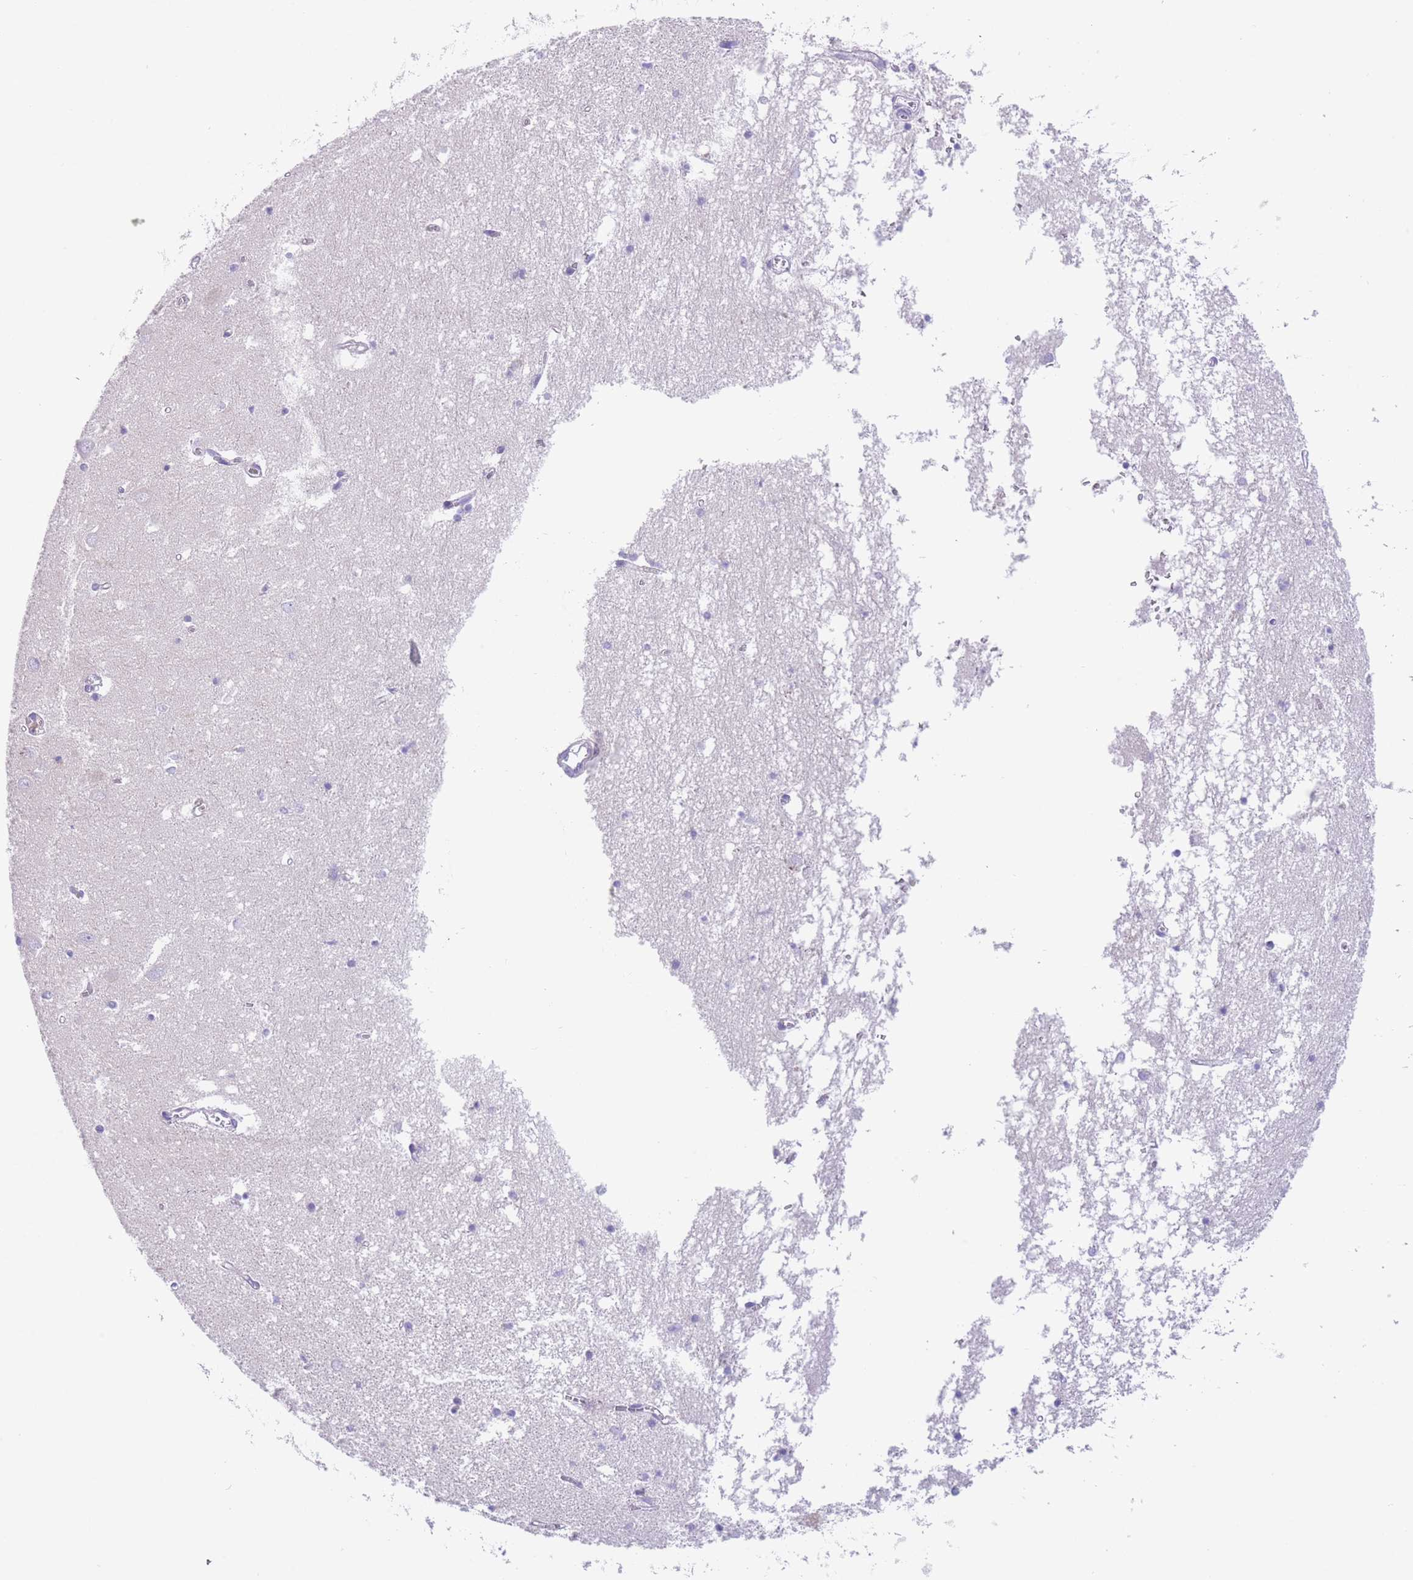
{"staining": {"intensity": "negative", "quantity": "none", "location": "none"}, "tissue": "hippocampus", "cell_type": "Glial cells", "image_type": "normal", "snomed": [{"axis": "morphology", "description": "Normal tissue, NOS"}, {"axis": "topography", "description": "Hippocampus"}], "caption": "A photomicrograph of hippocampus stained for a protein demonstrates no brown staining in glial cells.", "gene": "QTRT1", "patient": {"sex": "male", "age": 70}}